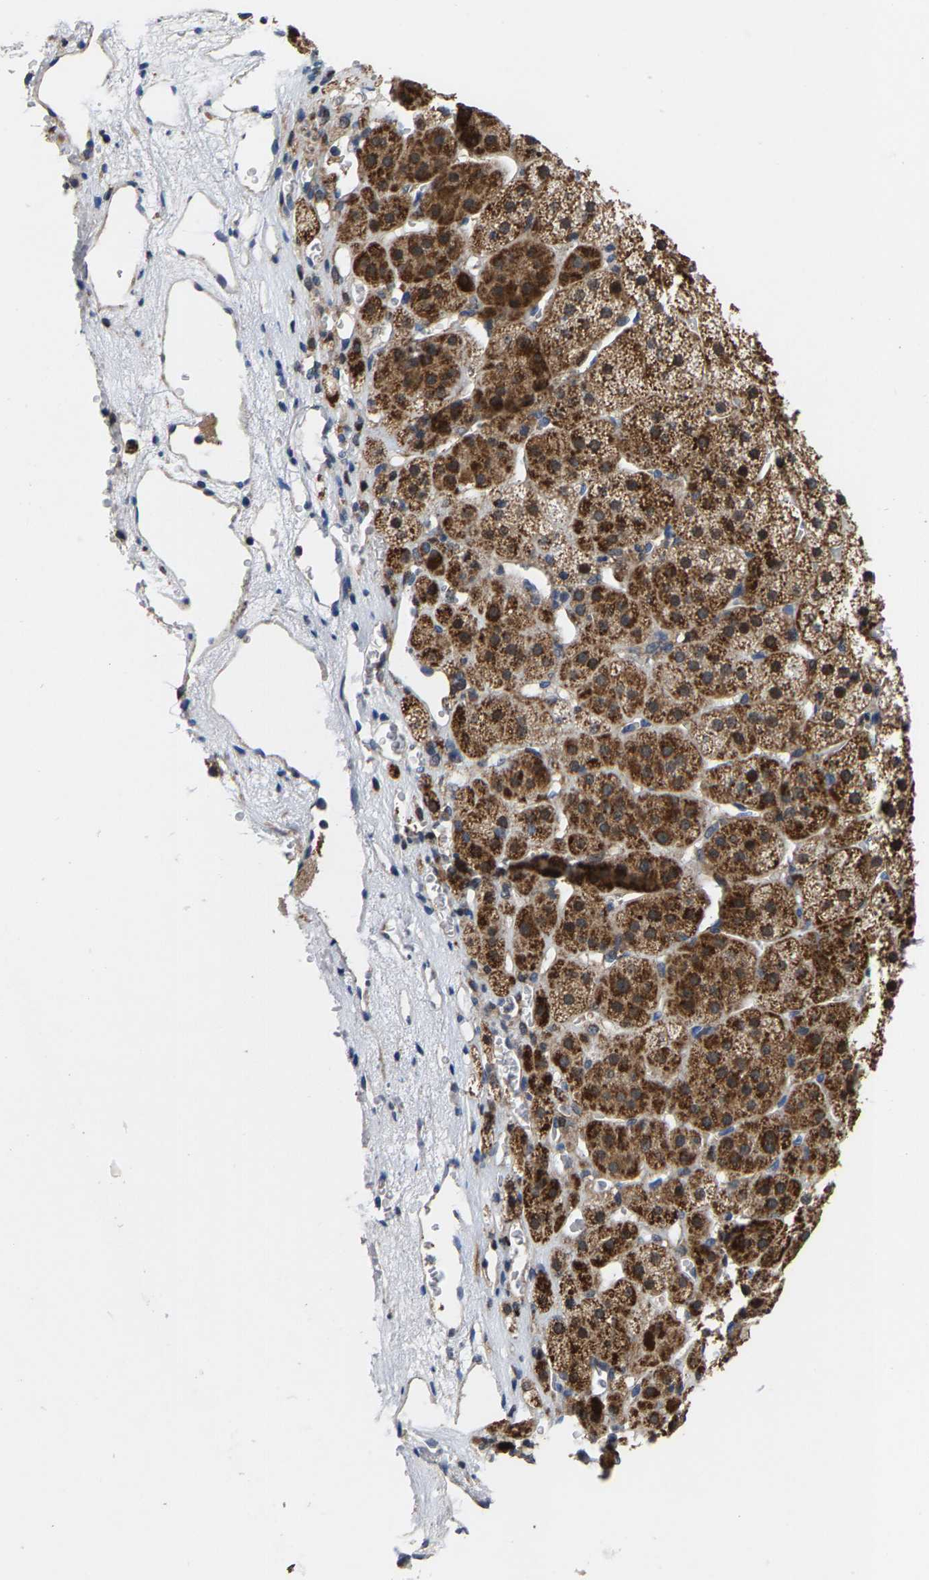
{"staining": {"intensity": "strong", "quantity": ">75%", "location": "cytoplasmic/membranous"}, "tissue": "adrenal gland", "cell_type": "Glandular cells", "image_type": "normal", "snomed": [{"axis": "morphology", "description": "Normal tissue, NOS"}, {"axis": "topography", "description": "Adrenal gland"}], "caption": "Benign adrenal gland displays strong cytoplasmic/membranous positivity in about >75% of glandular cells.", "gene": "TDRKH", "patient": {"sex": "female", "age": 44}}